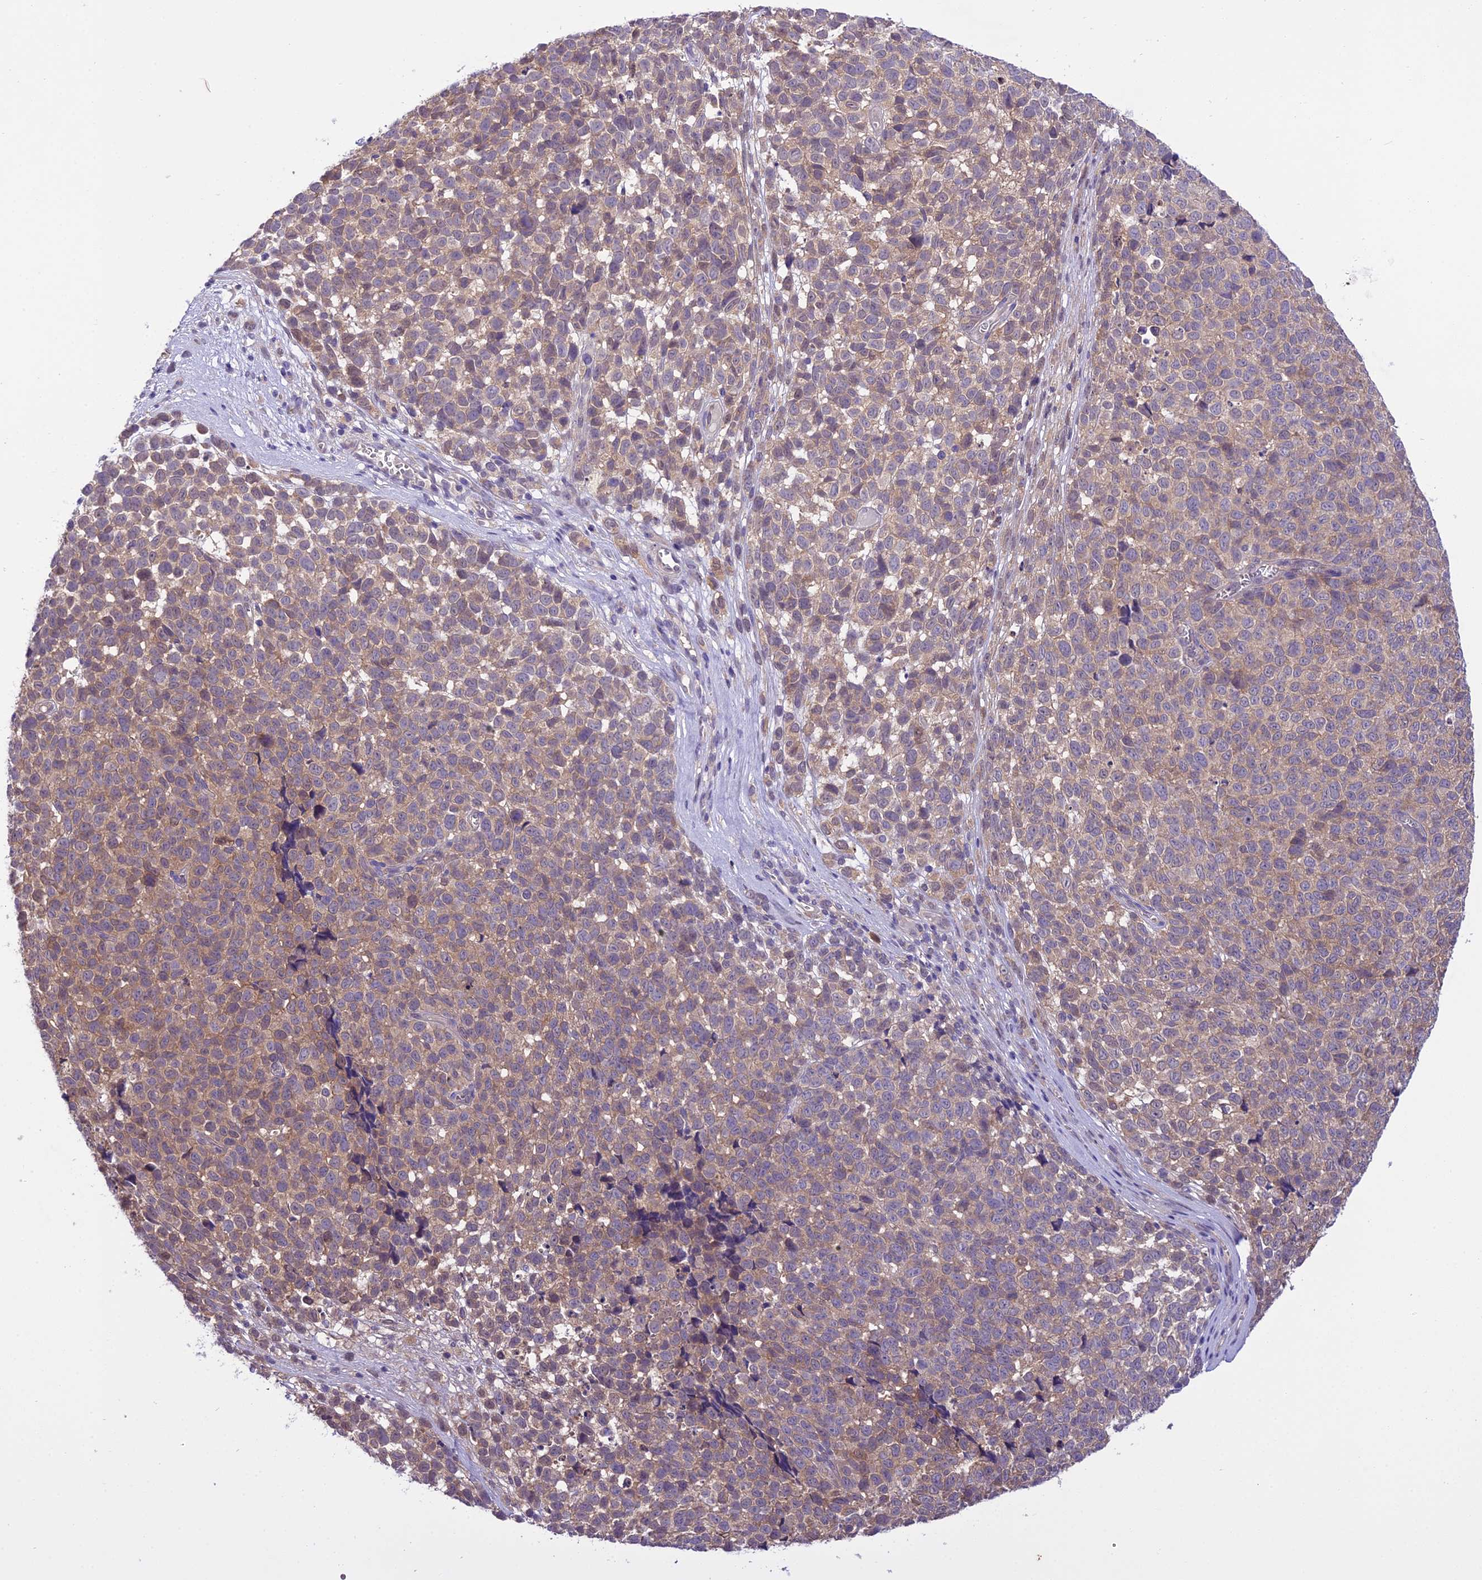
{"staining": {"intensity": "weak", "quantity": "25%-75%", "location": "cytoplasmic/membranous"}, "tissue": "melanoma", "cell_type": "Tumor cells", "image_type": "cancer", "snomed": [{"axis": "morphology", "description": "Malignant melanoma, NOS"}, {"axis": "topography", "description": "Nose, NOS"}], "caption": "Melanoma stained with IHC shows weak cytoplasmic/membranous positivity in about 25%-75% of tumor cells.", "gene": "BORCS6", "patient": {"sex": "female", "age": 48}}